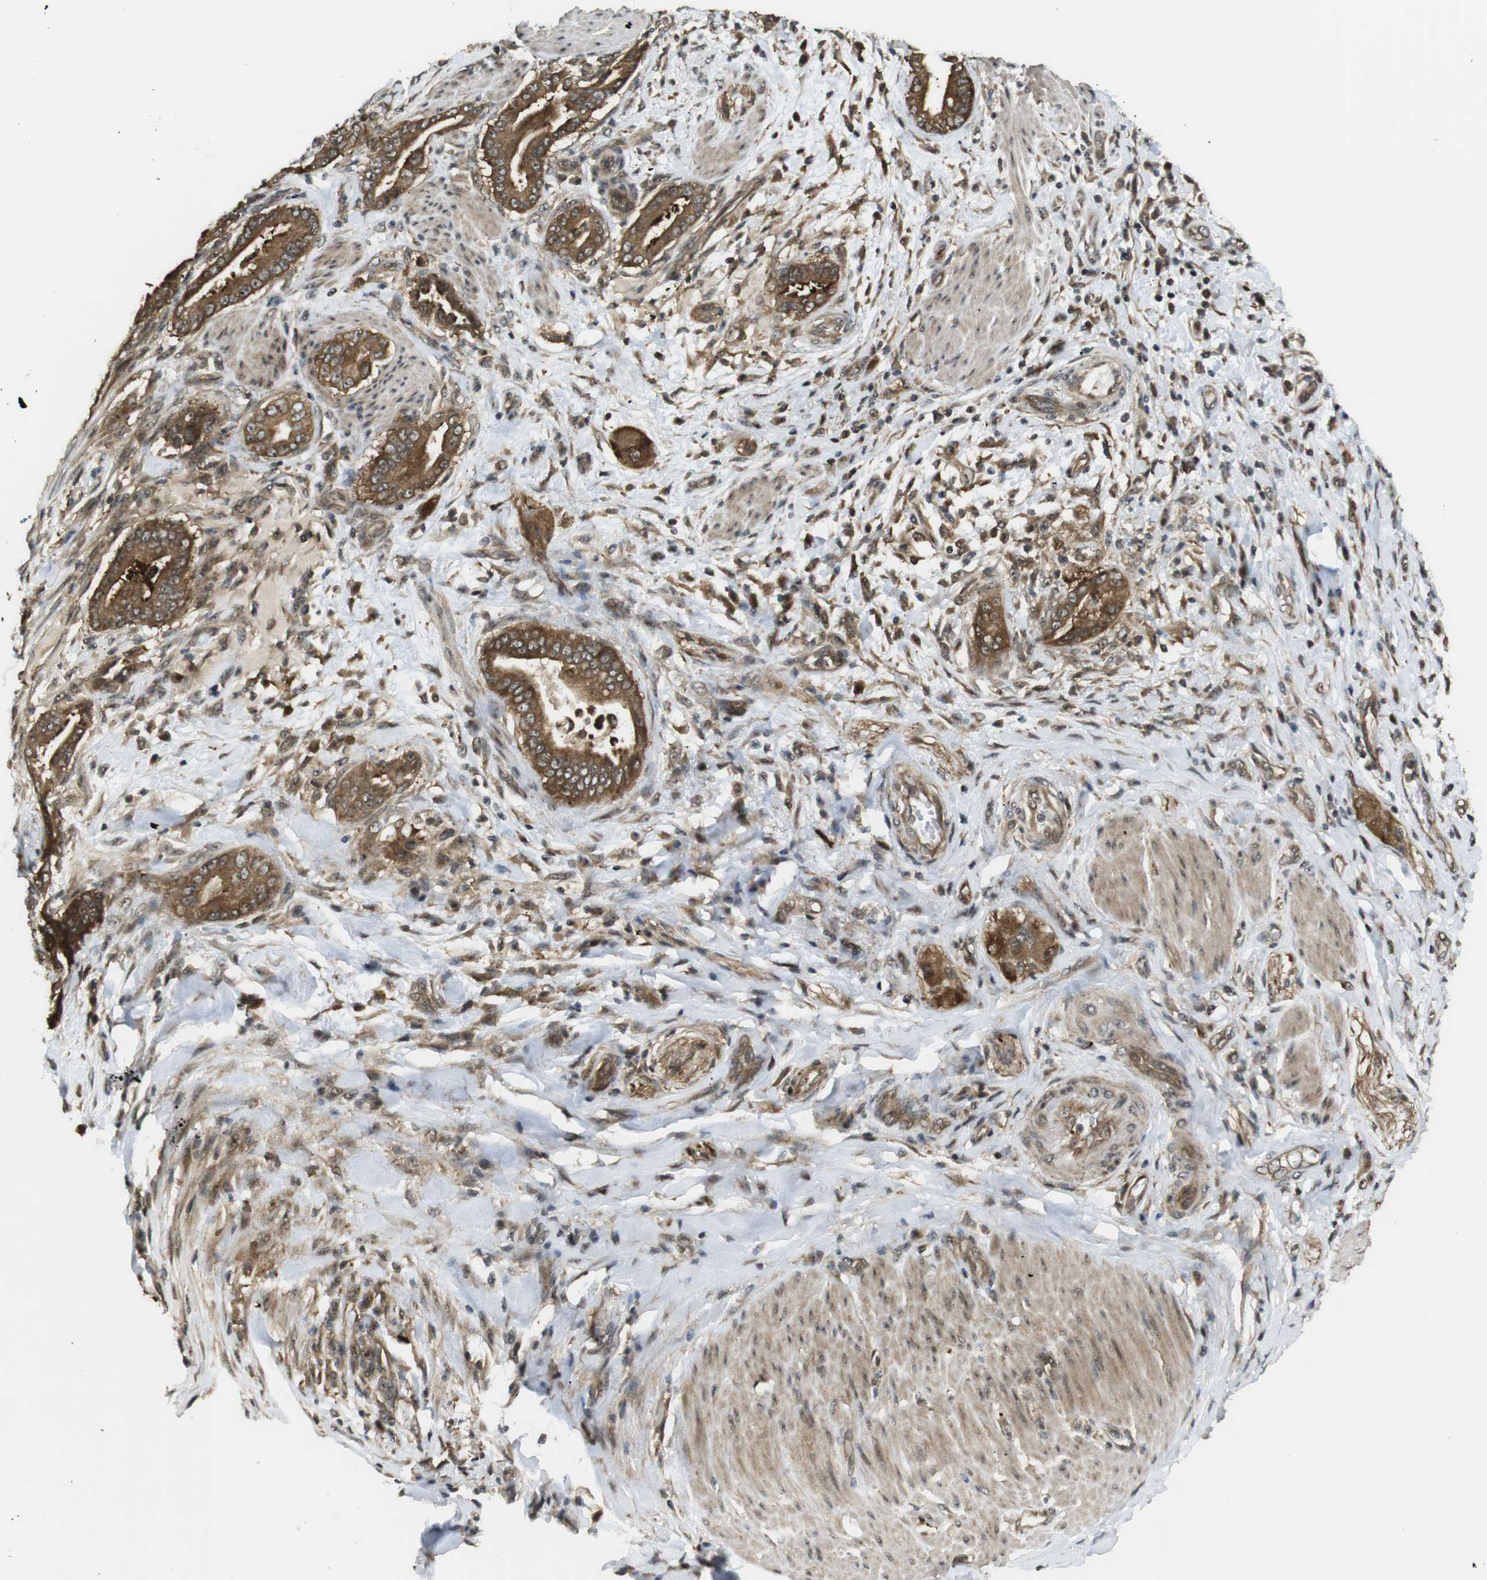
{"staining": {"intensity": "strong", "quantity": ">75%", "location": "cytoplasmic/membranous"}, "tissue": "pancreatic cancer", "cell_type": "Tumor cells", "image_type": "cancer", "snomed": [{"axis": "morphology", "description": "Normal tissue, NOS"}, {"axis": "morphology", "description": "Adenocarcinoma, NOS"}, {"axis": "topography", "description": "Pancreas"}], "caption": "Immunohistochemical staining of human pancreatic adenocarcinoma demonstrates high levels of strong cytoplasmic/membranous positivity in approximately >75% of tumor cells.", "gene": "CC2D1A", "patient": {"sex": "male", "age": 63}}